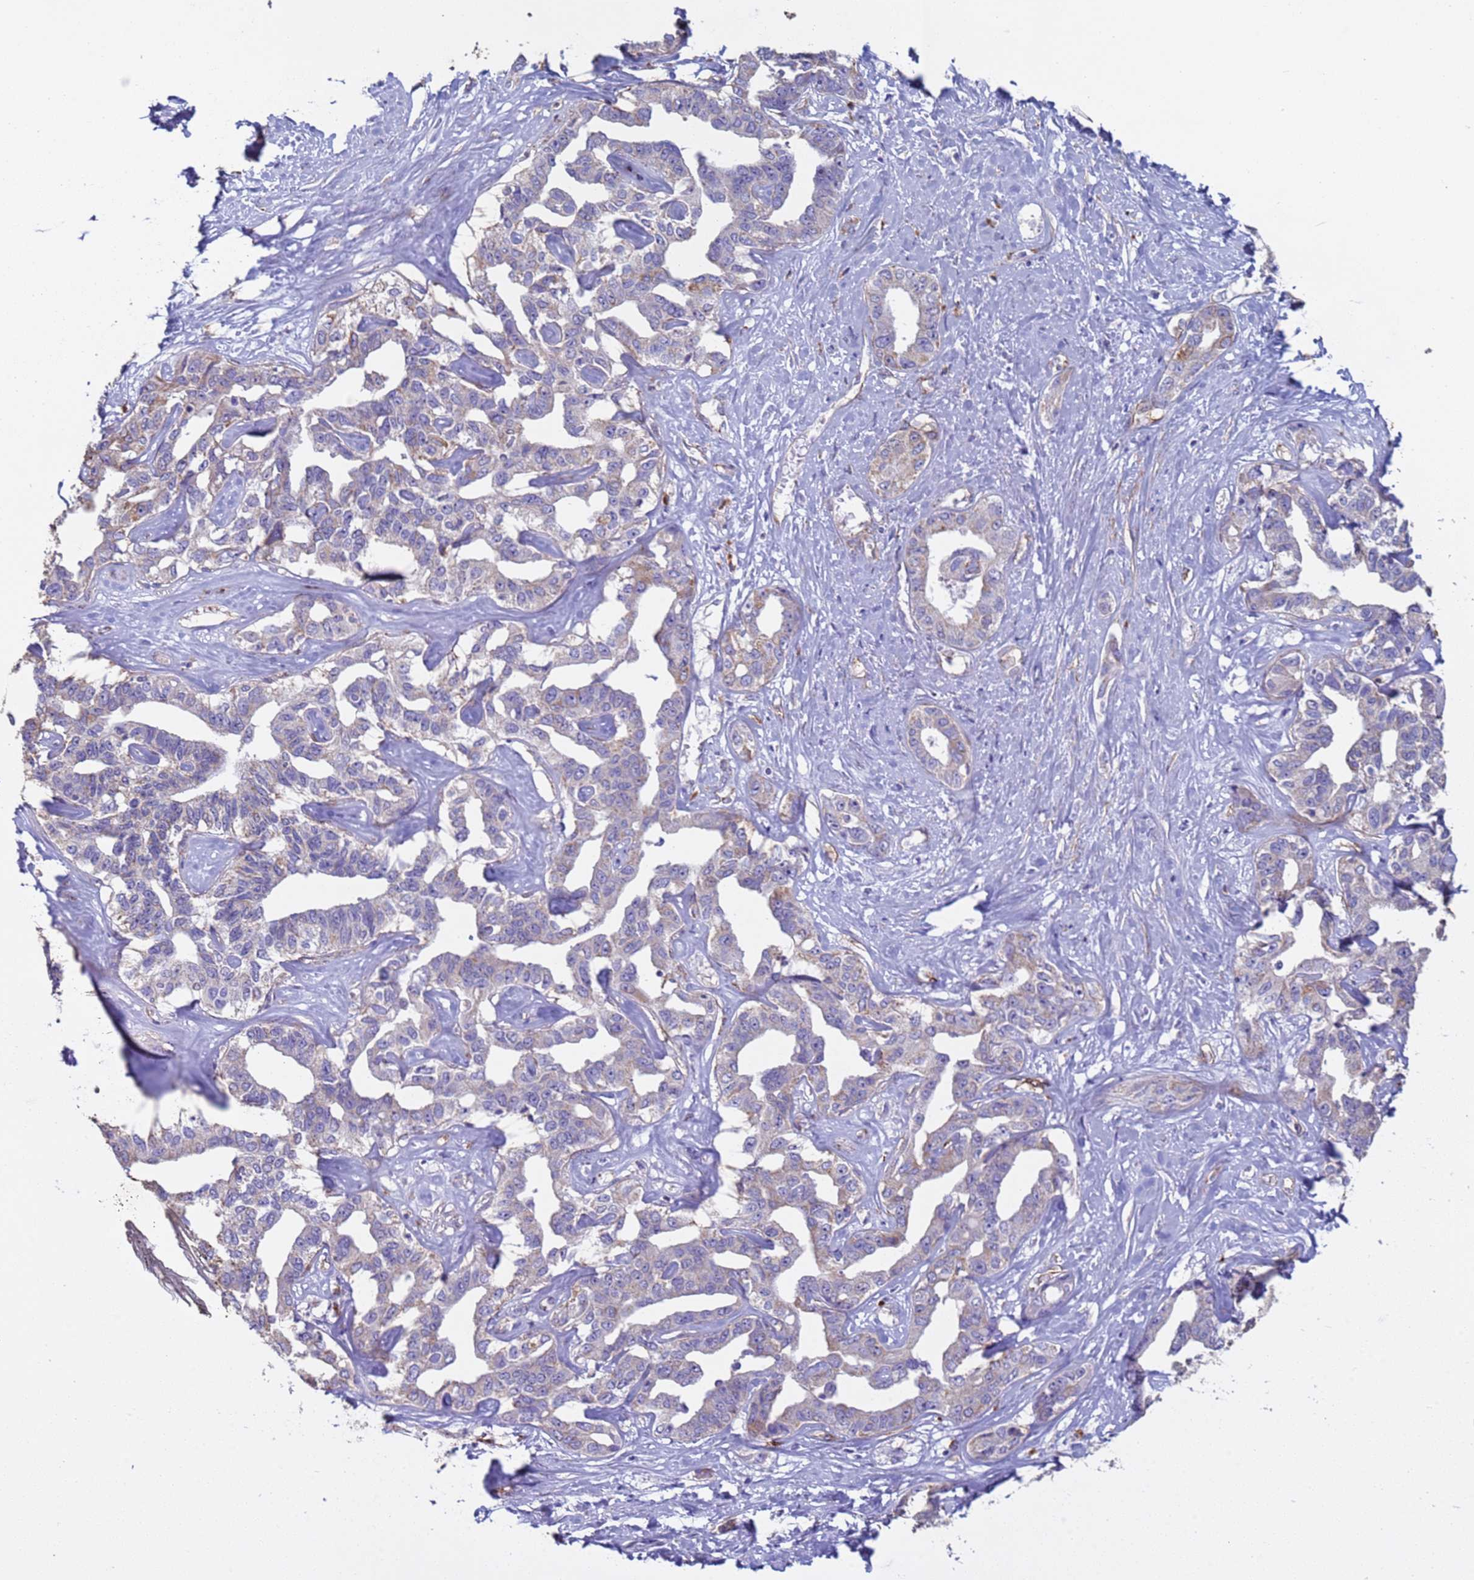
{"staining": {"intensity": "weak", "quantity": "<25%", "location": "cytoplasmic/membranous"}, "tissue": "liver cancer", "cell_type": "Tumor cells", "image_type": "cancer", "snomed": [{"axis": "morphology", "description": "Cholangiocarcinoma"}, {"axis": "topography", "description": "Liver"}], "caption": "Liver cancer was stained to show a protein in brown. There is no significant staining in tumor cells.", "gene": "GASK1A", "patient": {"sex": "male", "age": 59}}